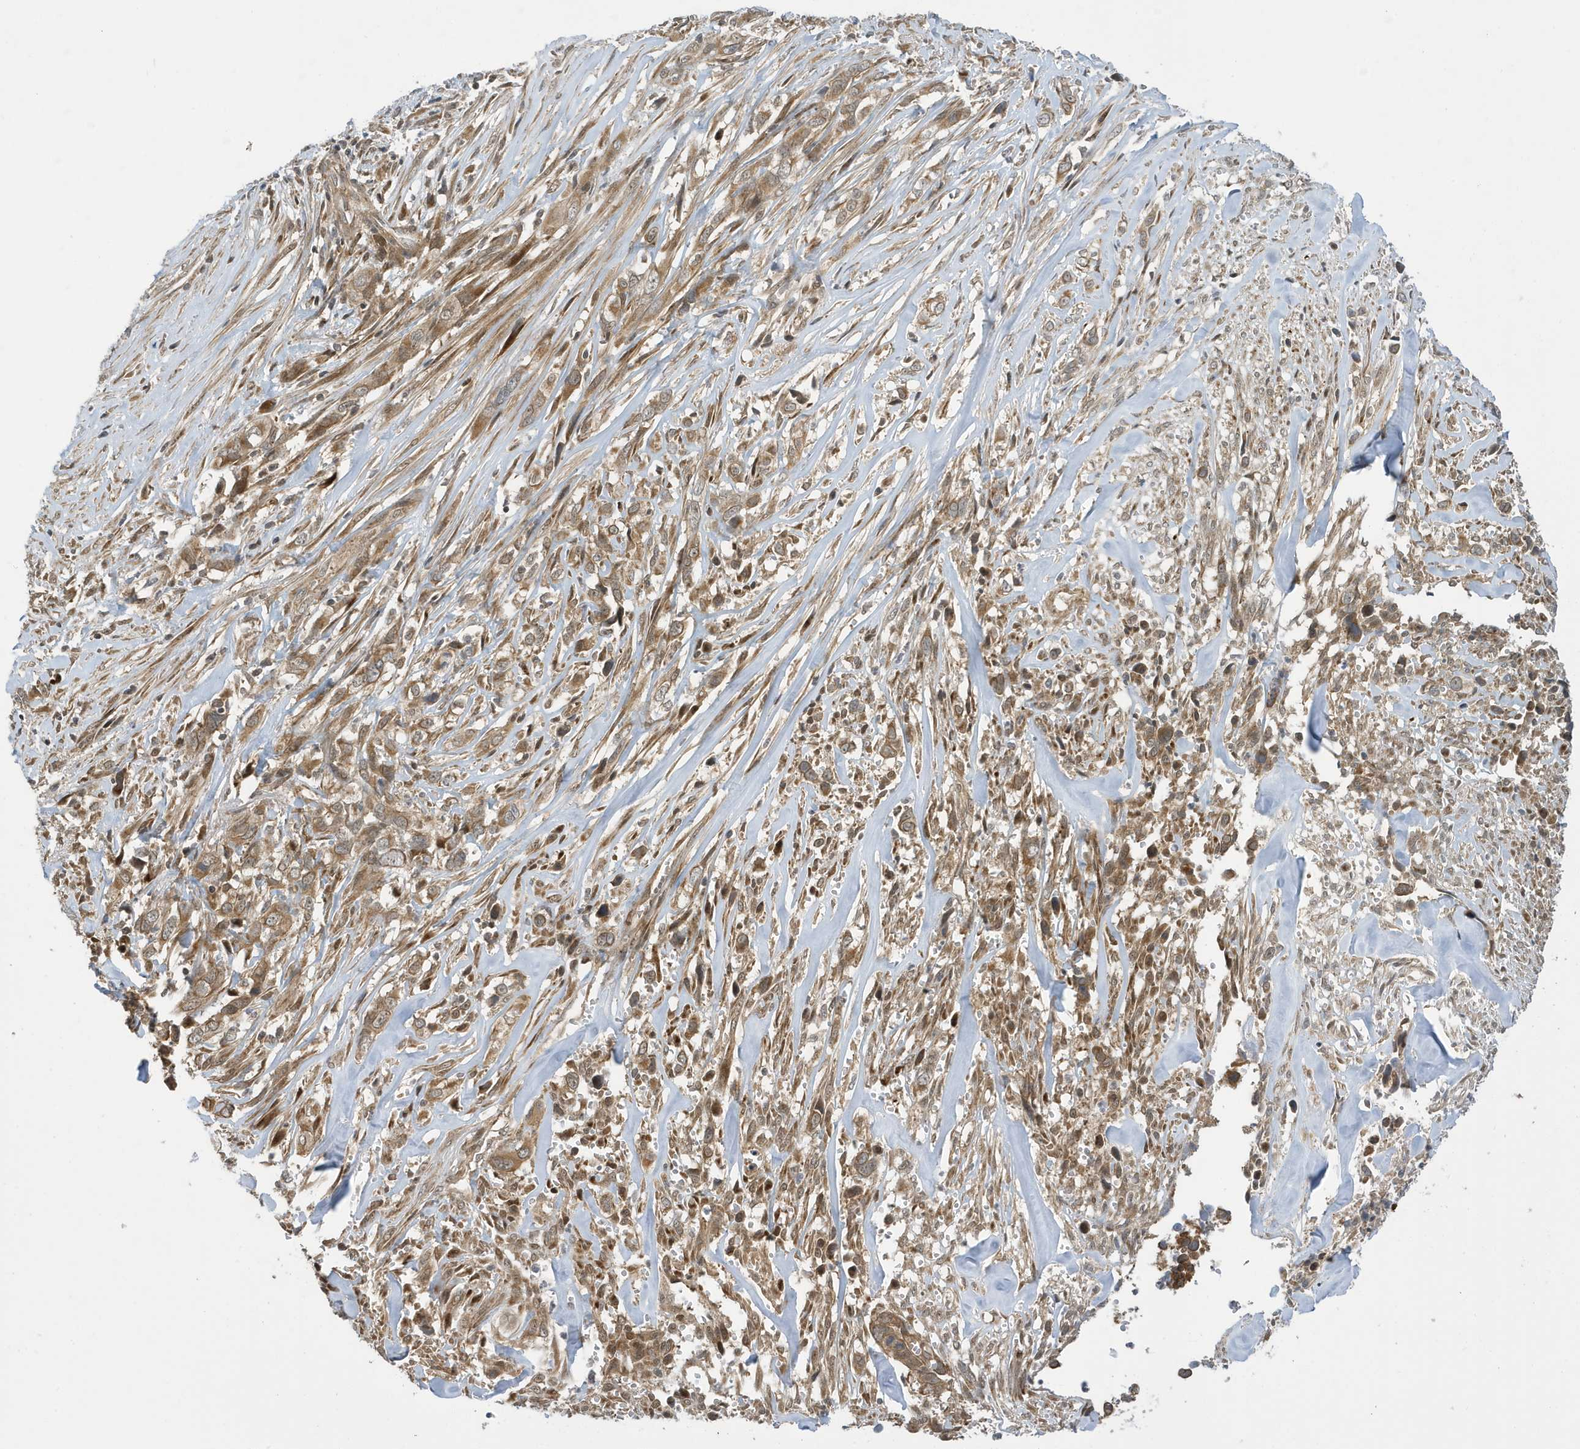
{"staining": {"intensity": "moderate", "quantity": ">75%", "location": "cytoplasmic/membranous"}, "tissue": "liver cancer", "cell_type": "Tumor cells", "image_type": "cancer", "snomed": [{"axis": "morphology", "description": "Cholangiocarcinoma"}, {"axis": "topography", "description": "Liver"}], "caption": "Human cholangiocarcinoma (liver) stained with a brown dye shows moderate cytoplasmic/membranous positive staining in approximately >75% of tumor cells.", "gene": "NCOA7", "patient": {"sex": "female", "age": 79}}